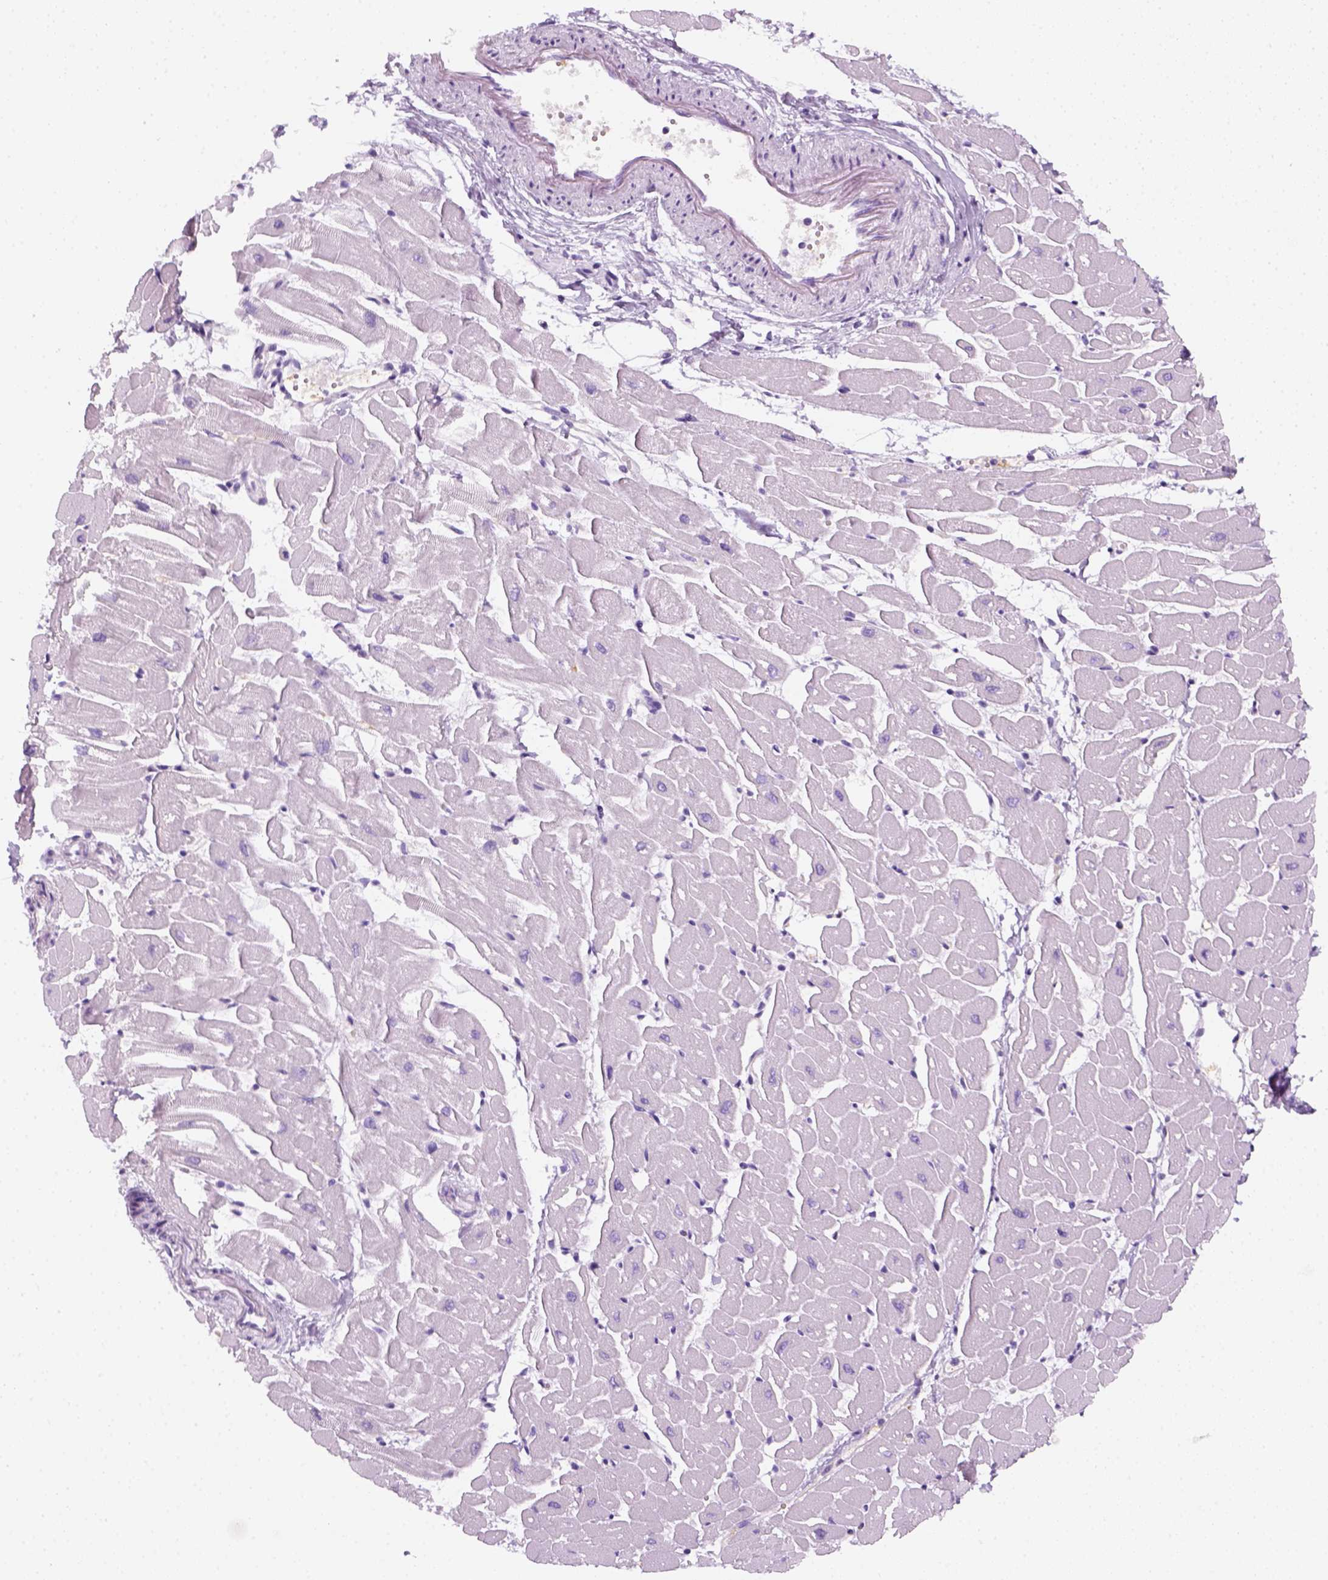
{"staining": {"intensity": "negative", "quantity": "none", "location": "none"}, "tissue": "heart muscle", "cell_type": "Cardiomyocytes", "image_type": "normal", "snomed": [{"axis": "morphology", "description": "Normal tissue, NOS"}, {"axis": "topography", "description": "Heart"}], "caption": "Heart muscle stained for a protein using immunohistochemistry (IHC) shows no expression cardiomyocytes.", "gene": "AQP3", "patient": {"sex": "male", "age": 57}}